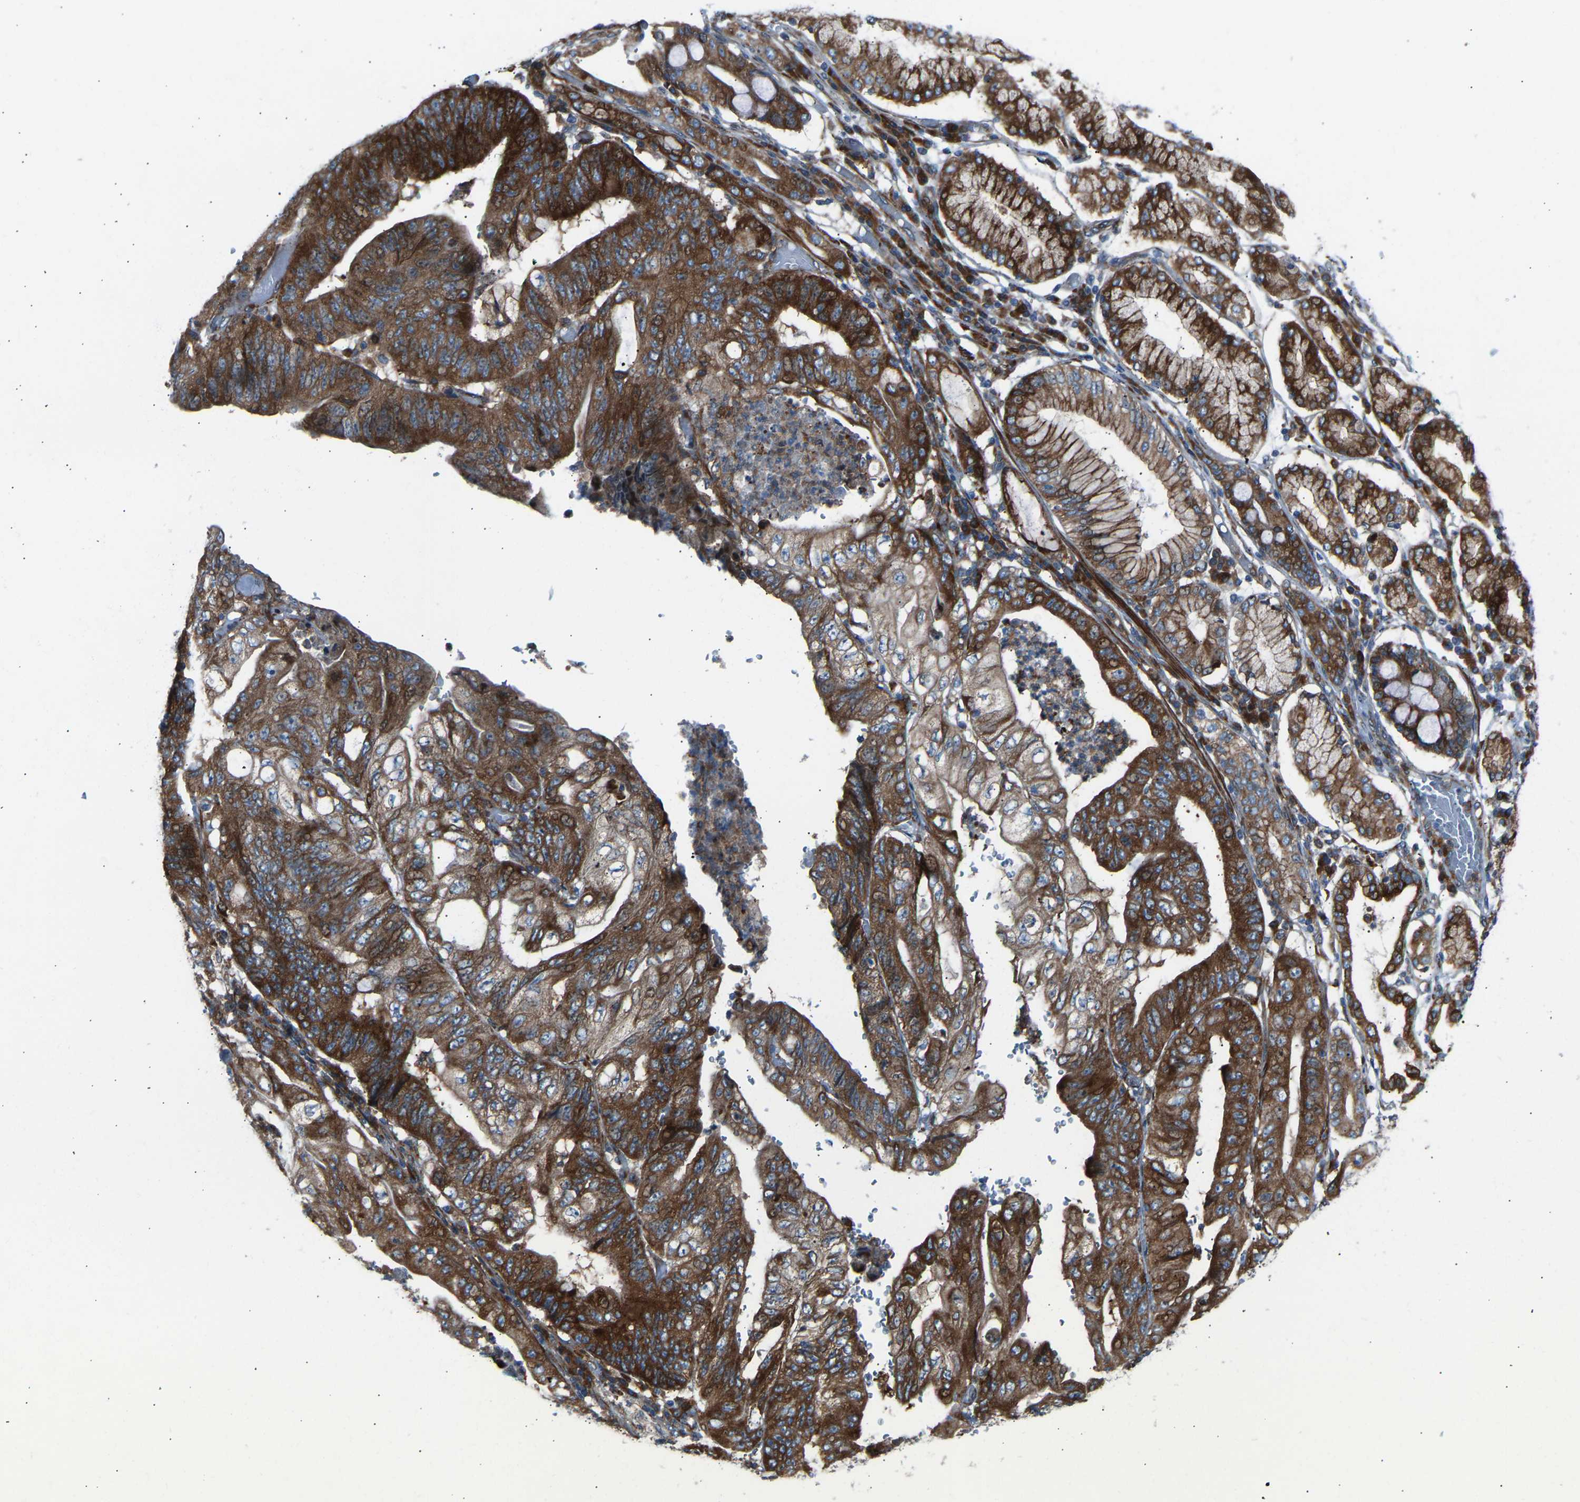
{"staining": {"intensity": "strong", "quantity": ">75%", "location": "cytoplasmic/membranous"}, "tissue": "stomach cancer", "cell_type": "Tumor cells", "image_type": "cancer", "snomed": [{"axis": "morphology", "description": "Adenocarcinoma, NOS"}, {"axis": "topography", "description": "Stomach"}], "caption": "A high-resolution image shows immunohistochemistry staining of adenocarcinoma (stomach), which demonstrates strong cytoplasmic/membranous positivity in about >75% of tumor cells.", "gene": "VPS41", "patient": {"sex": "female", "age": 73}}